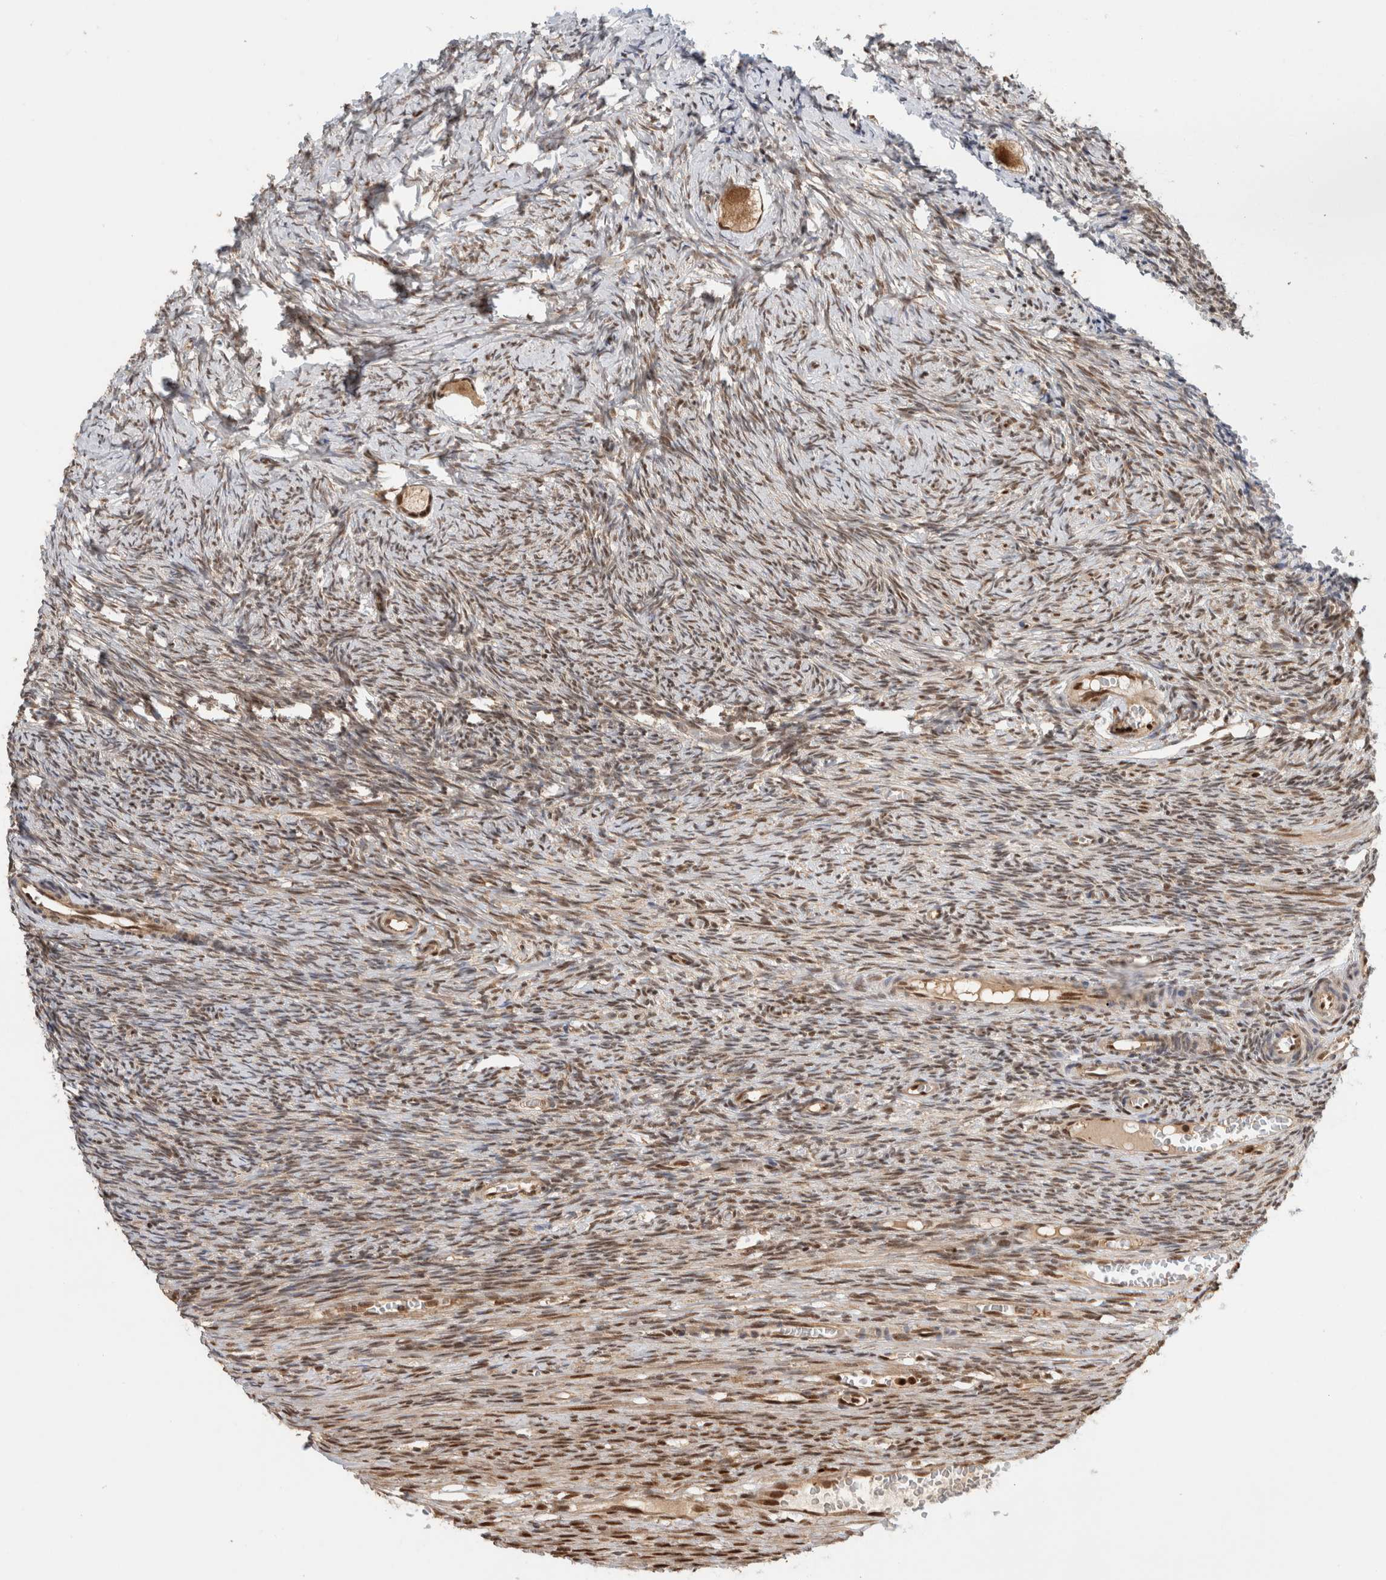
{"staining": {"intensity": "strong", "quantity": ">75%", "location": "cytoplasmic/membranous,nuclear"}, "tissue": "ovary", "cell_type": "Follicle cells", "image_type": "normal", "snomed": [{"axis": "morphology", "description": "Normal tissue, NOS"}, {"axis": "topography", "description": "Ovary"}], "caption": "The immunohistochemical stain shows strong cytoplasmic/membranous,nuclear staining in follicle cells of benign ovary. Nuclei are stained in blue.", "gene": "SNRNP40", "patient": {"sex": "female", "age": 27}}